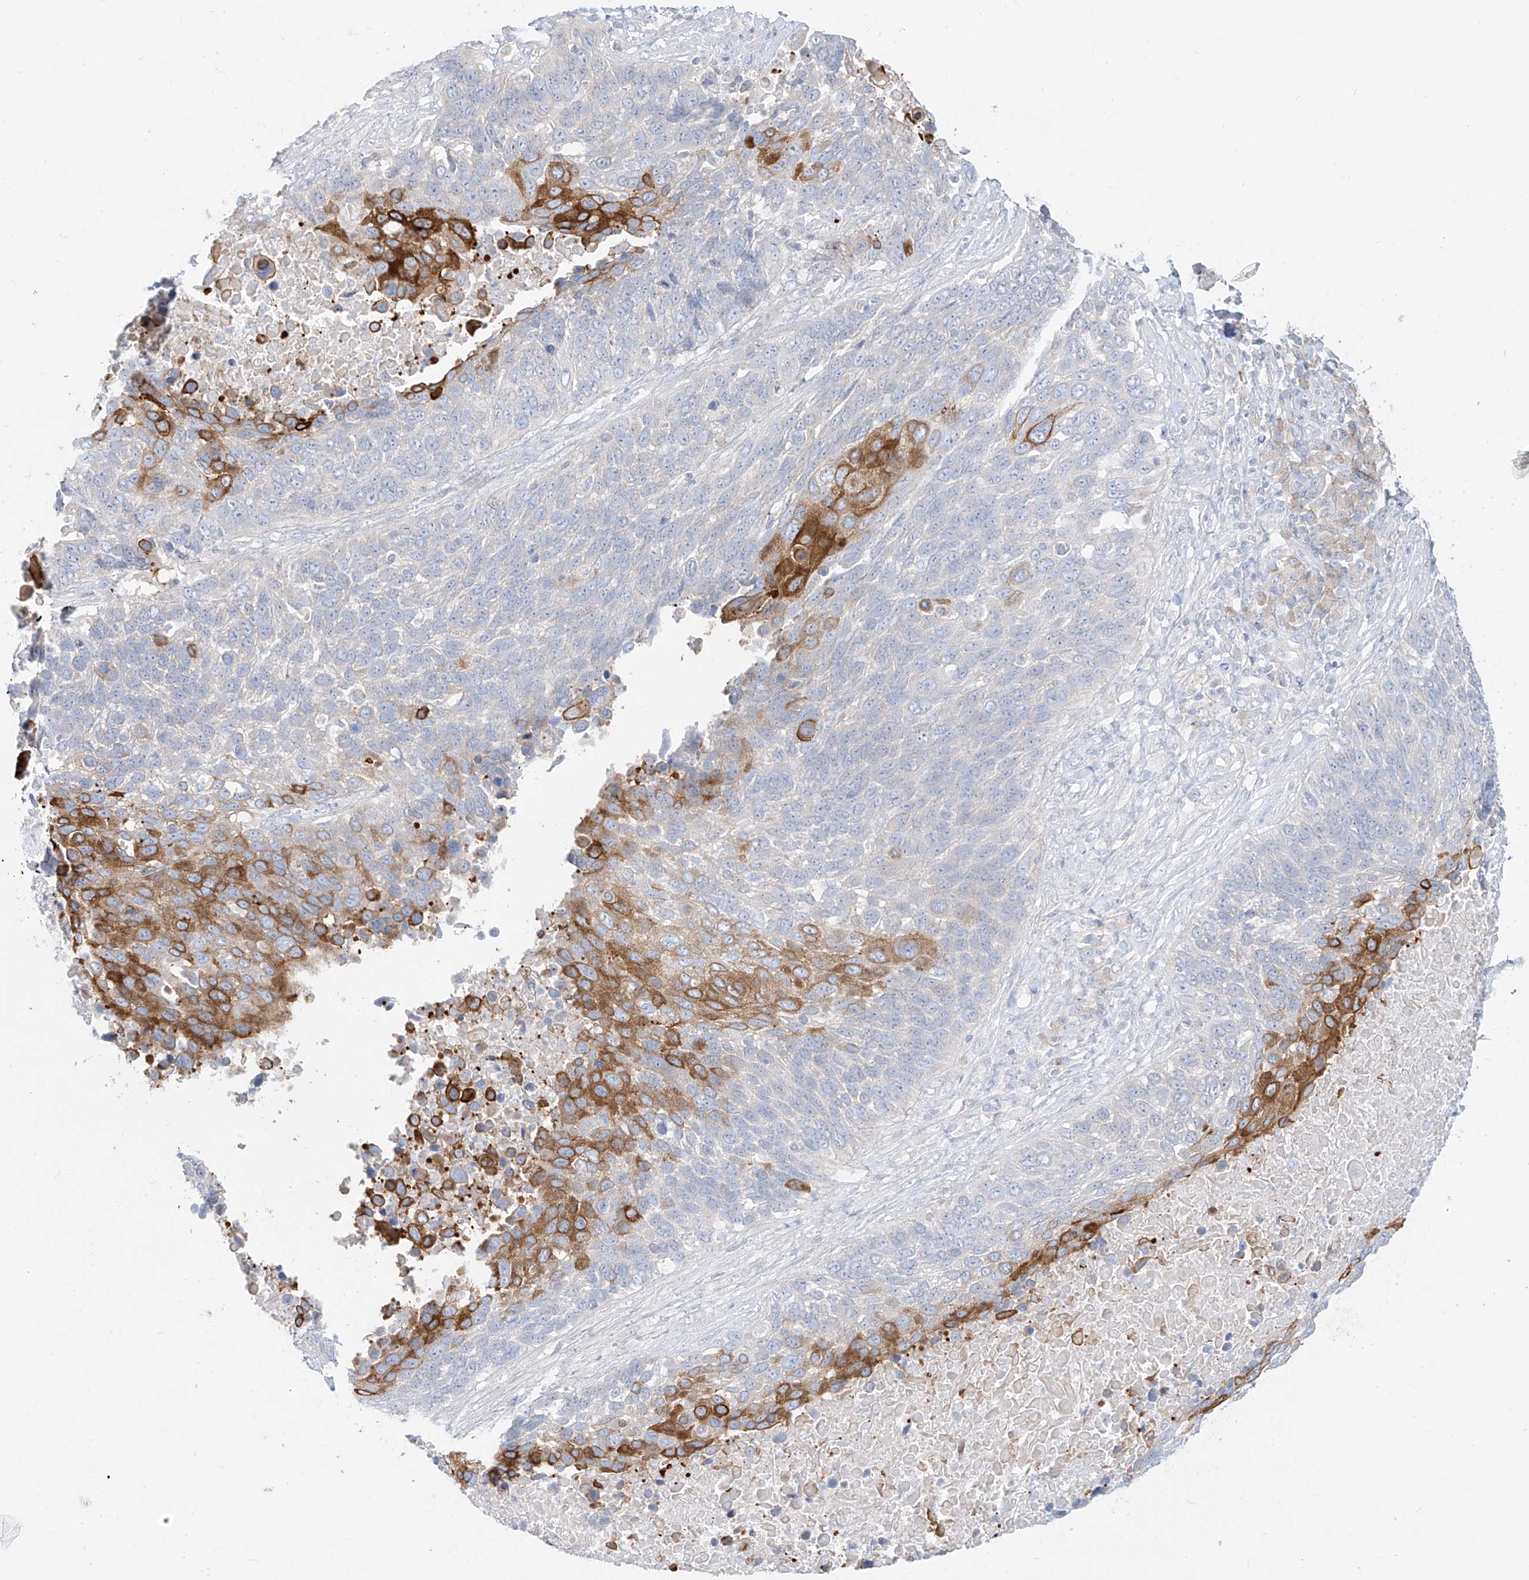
{"staining": {"intensity": "moderate", "quantity": "<25%", "location": "cytoplasmic/membranous"}, "tissue": "lung cancer", "cell_type": "Tumor cells", "image_type": "cancer", "snomed": [{"axis": "morphology", "description": "Squamous cell carcinoma, NOS"}, {"axis": "topography", "description": "Lung"}], "caption": "A photomicrograph of human lung cancer (squamous cell carcinoma) stained for a protein exhibits moderate cytoplasmic/membranous brown staining in tumor cells. Nuclei are stained in blue.", "gene": "SYTL3", "patient": {"sex": "male", "age": 66}}